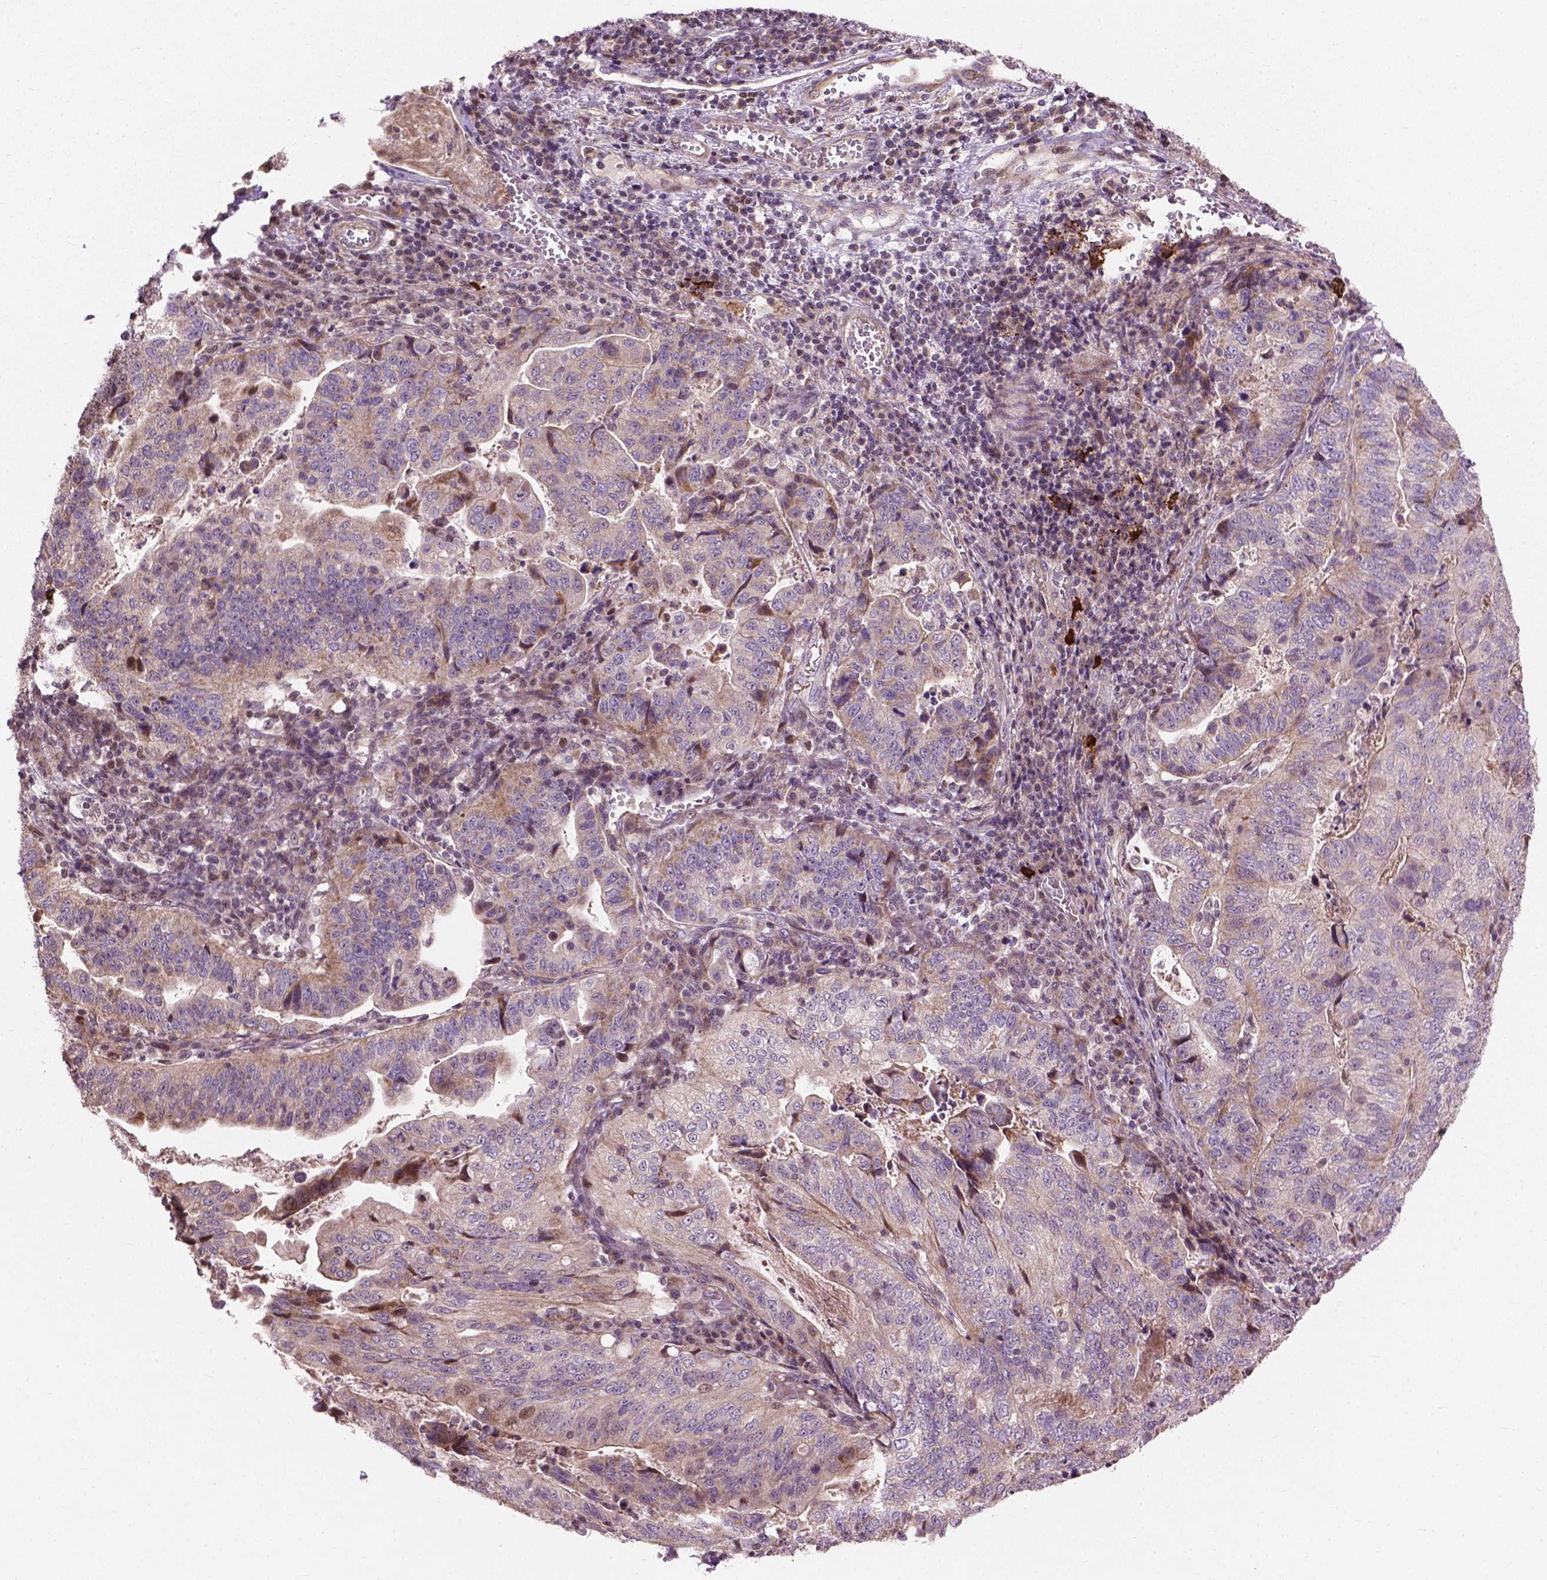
{"staining": {"intensity": "weak", "quantity": "<25%", "location": "cytoplasmic/membranous"}, "tissue": "stomach cancer", "cell_type": "Tumor cells", "image_type": "cancer", "snomed": [{"axis": "morphology", "description": "Adenocarcinoma, NOS"}, {"axis": "topography", "description": "Stomach, upper"}], "caption": "IHC photomicrograph of neoplastic tissue: human stomach cancer stained with DAB demonstrates no significant protein expression in tumor cells.", "gene": "B3GALNT2", "patient": {"sex": "female", "age": 67}}